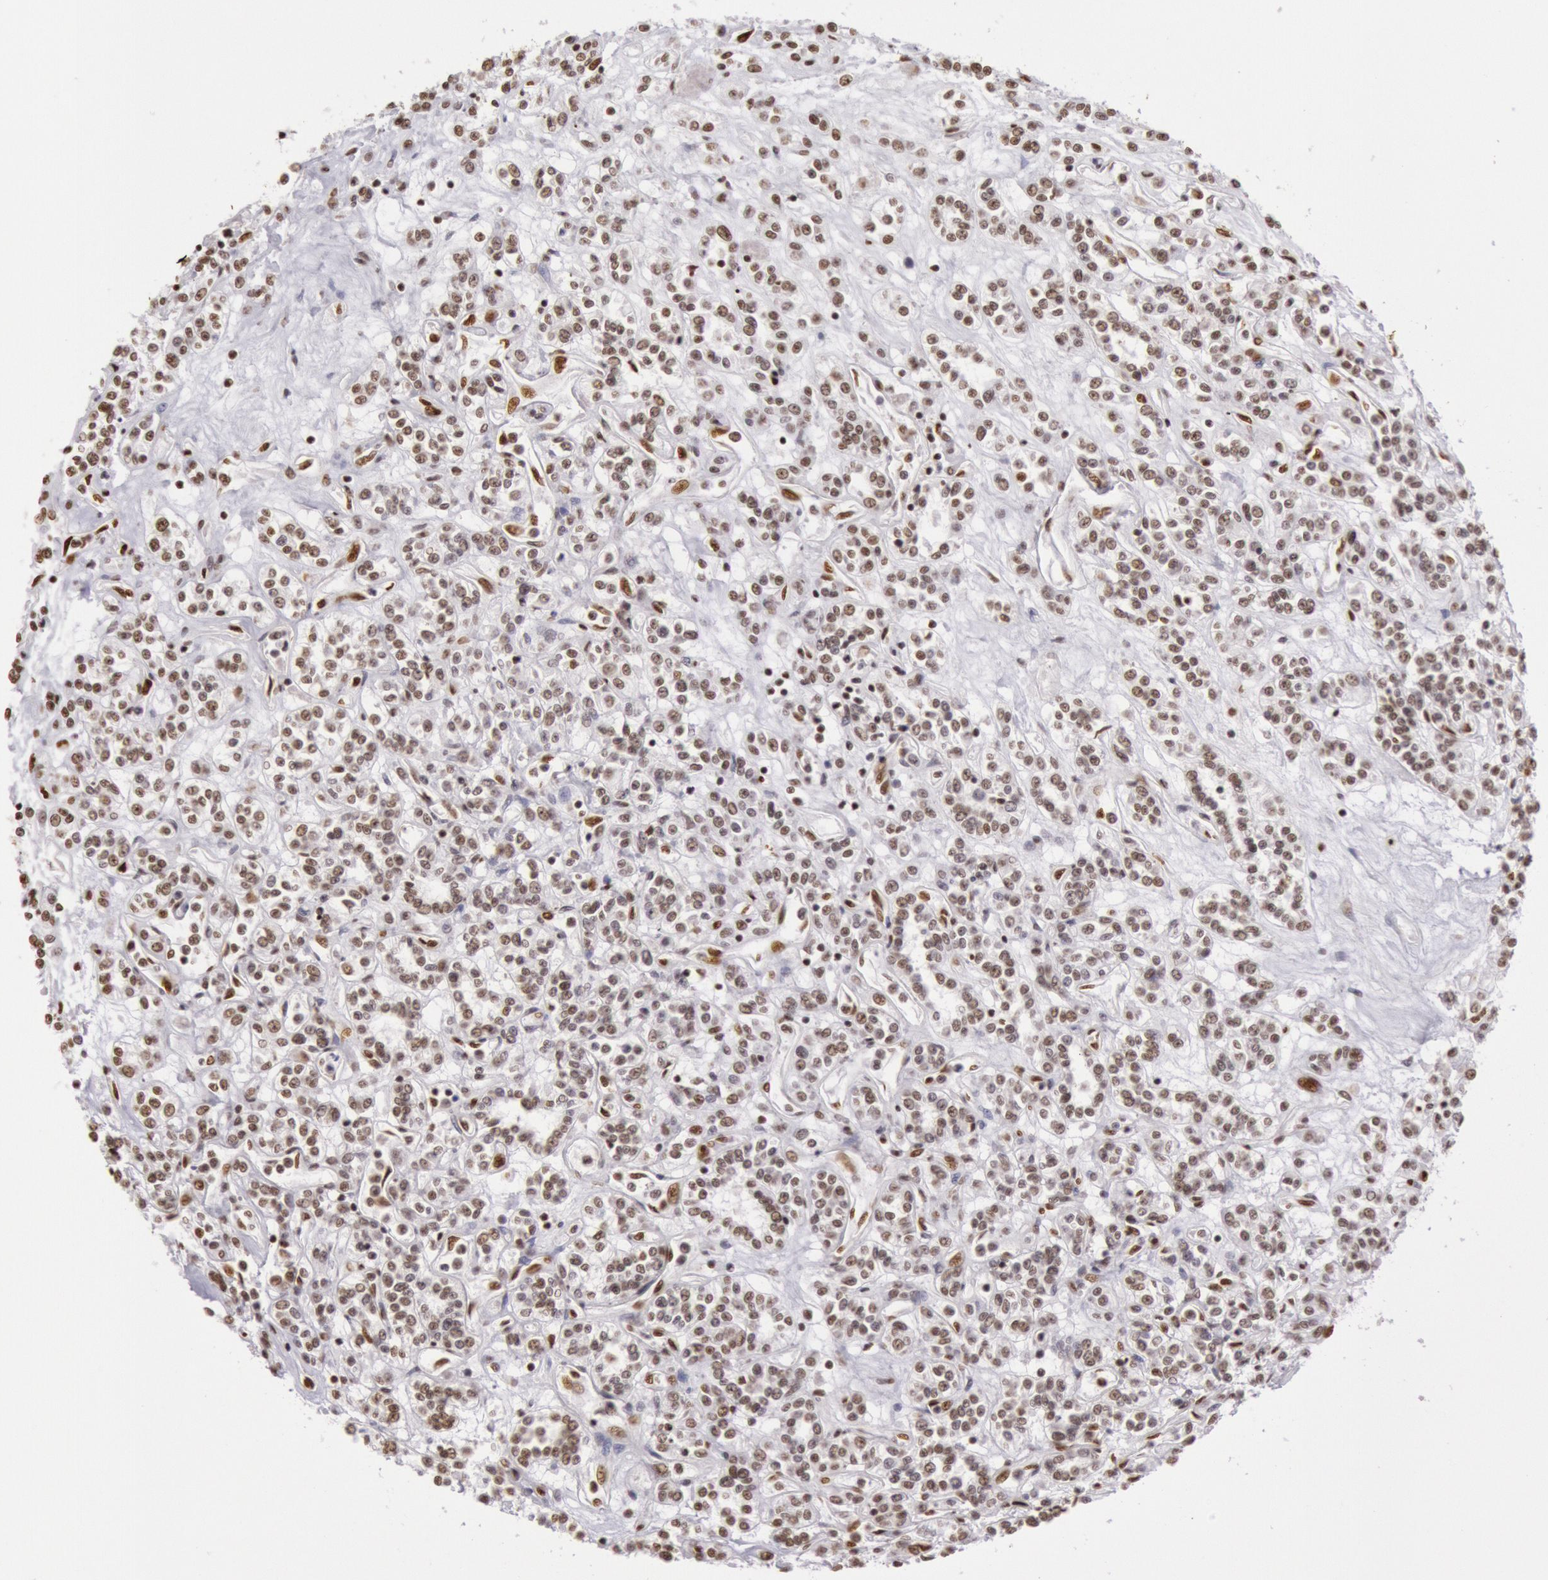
{"staining": {"intensity": "moderate", "quantity": "25%-75%", "location": "nuclear"}, "tissue": "renal cancer", "cell_type": "Tumor cells", "image_type": "cancer", "snomed": [{"axis": "morphology", "description": "Adenocarcinoma, NOS"}, {"axis": "topography", "description": "Kidney"}], "caption": "Protein staining reveals moderate nuclear staining in approximately 25%-75% of tumor cells in renal adenocarcinoma. The protein of interest is shown in brown color, while the nuclei are stained blue.", "gene": "HNRNPH2", "patient": {"sex": "female", "age": 76}}